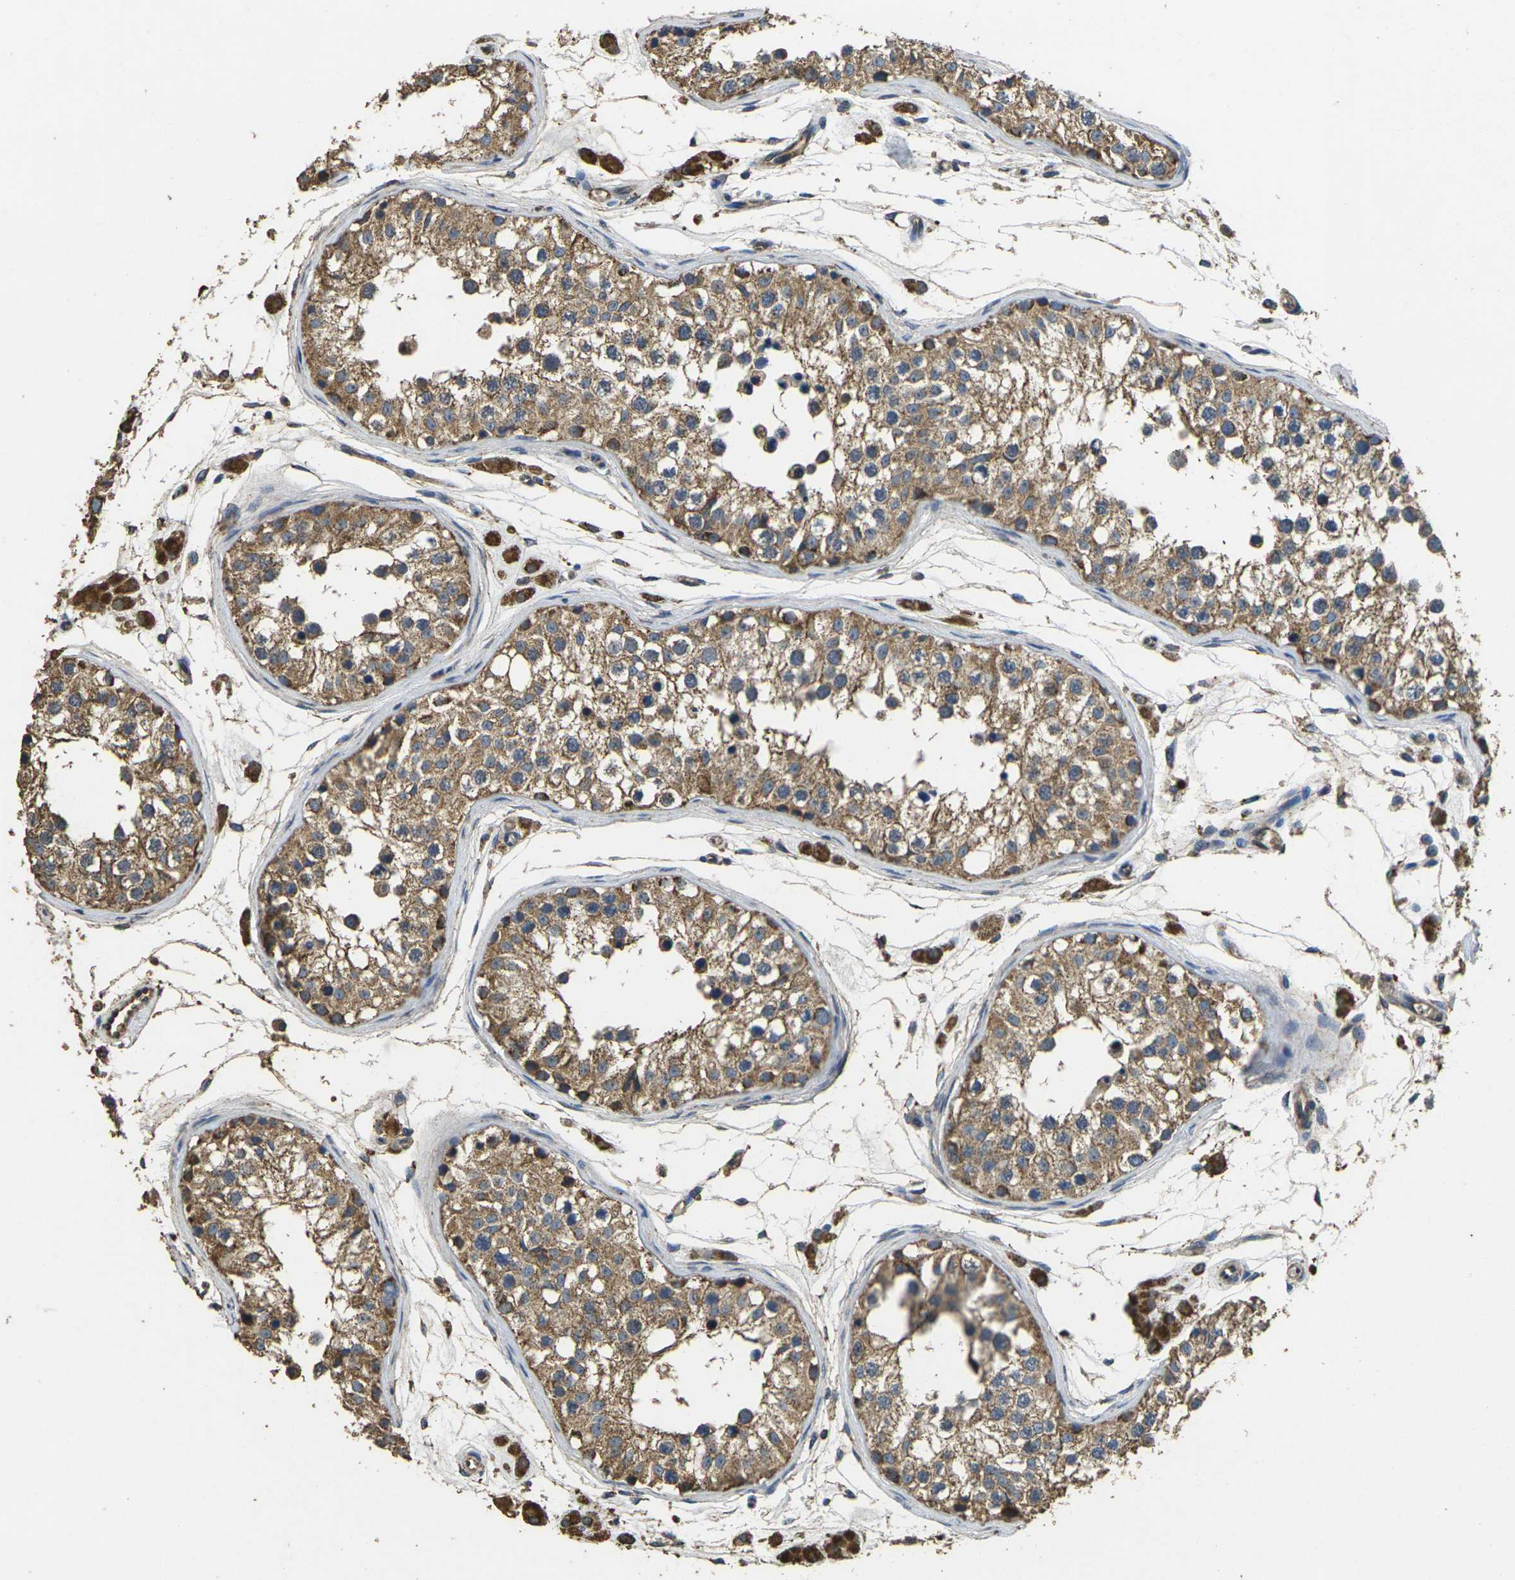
{"staining": {"intensity": "moderate", "quantity": ">75%", "location": "cytoplasmic/membranous"}, "tissue": "testis", "cell_type": "Cells in seminiferous ducts", "image_type": "normal", "snomed": [{"axis": "morphology", "description": "Normal tissue, NOS"}, {"axis": "morphology", "description": "Adenocarcinoma, metastatic, NOS"}, {"axis": "topography", "description": "Testis"}], "caption": "Immunohistochemistry (IHC) image of normal testis stained for a protein (brown), which demonstrates medium levels of moderate cytoplasmic/membranous positivity in approximately >75% of cells in seminiferous ducts.", "gene": "MAPK11", "patient": {"sex": "male", "age": 26}}